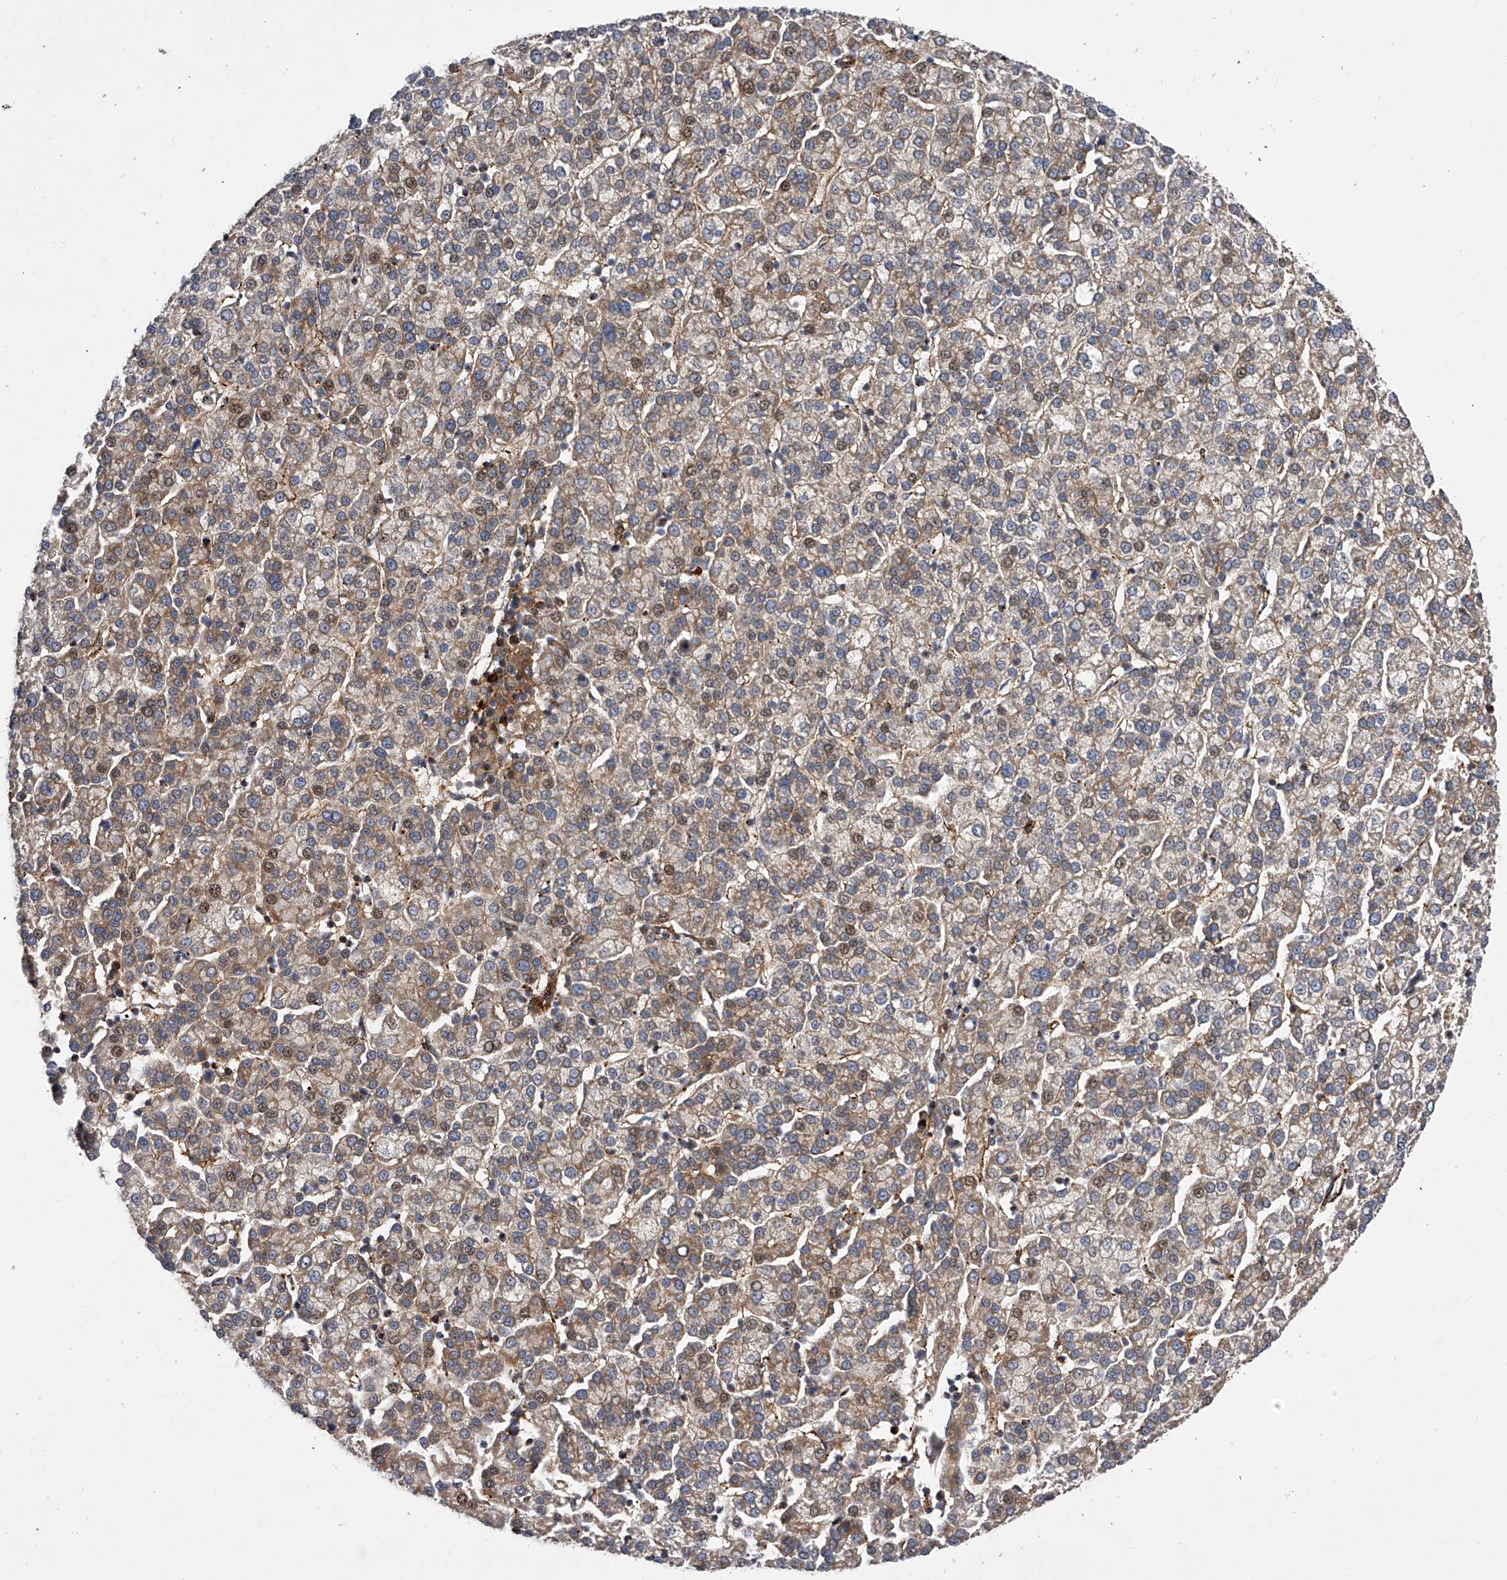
{"staining": {"intensity": "moderate", "quantity": "<25%", "location": "cytoplasmic/membranous,nuclear"}, "tissue": "liver cancer", "cell_type": "Tumor cells", "image_type": "cancer", "snomed": [{"axis": "morphology", "description": "Carcinoma, Hepatocellular, NOS"}, {"axis": "topography", "description": "Liver"}], "caption": "Hepatocellular carcinoma (liver) stained with a protein marker shows moderate staining in tumor cells.", "gene": "PDSS2", "patient": {"sex": "female", "age": 58}}